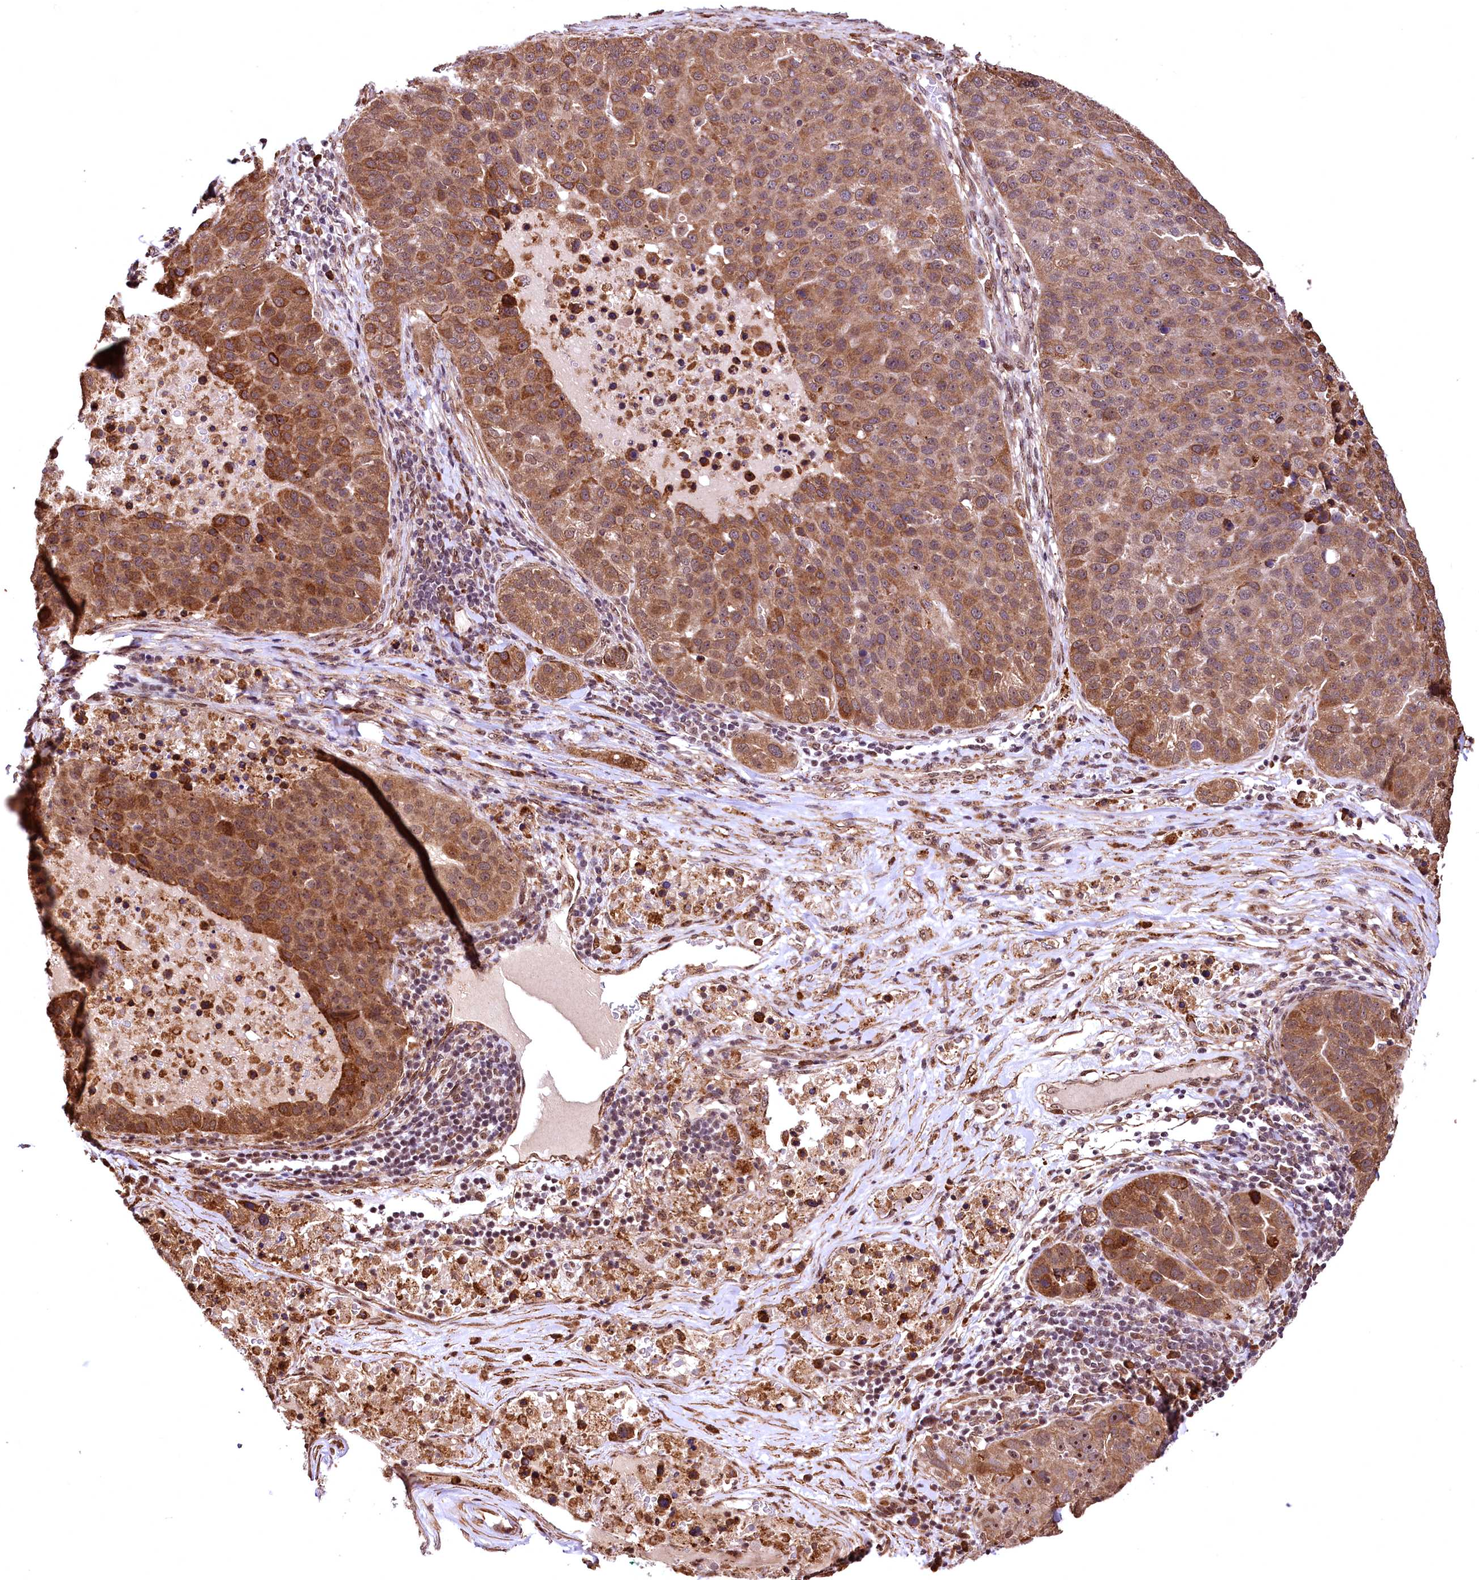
{"staining": {"intensity": "moderate", "quantity": ">75%", "location": "cytoplasmic/membranous"}, "tissue": "pancreatic cancer", "cell_type": "Tumor cells", "image_type": "cancer", "snomed": [{"axis": "morphology", "description": "Adenocarcinoma, NOS"}, {"axis": "topography", "description": "Pancreas"}], "caption": "Protein expression analysis of pancreatic cancer (adenocarcinoma) exhibits moderate cytoplasmic/membranous staining in about >75% of tumor cells.", "gene": "PDS5B", "patient": {"sex": "female", "age": 61}}